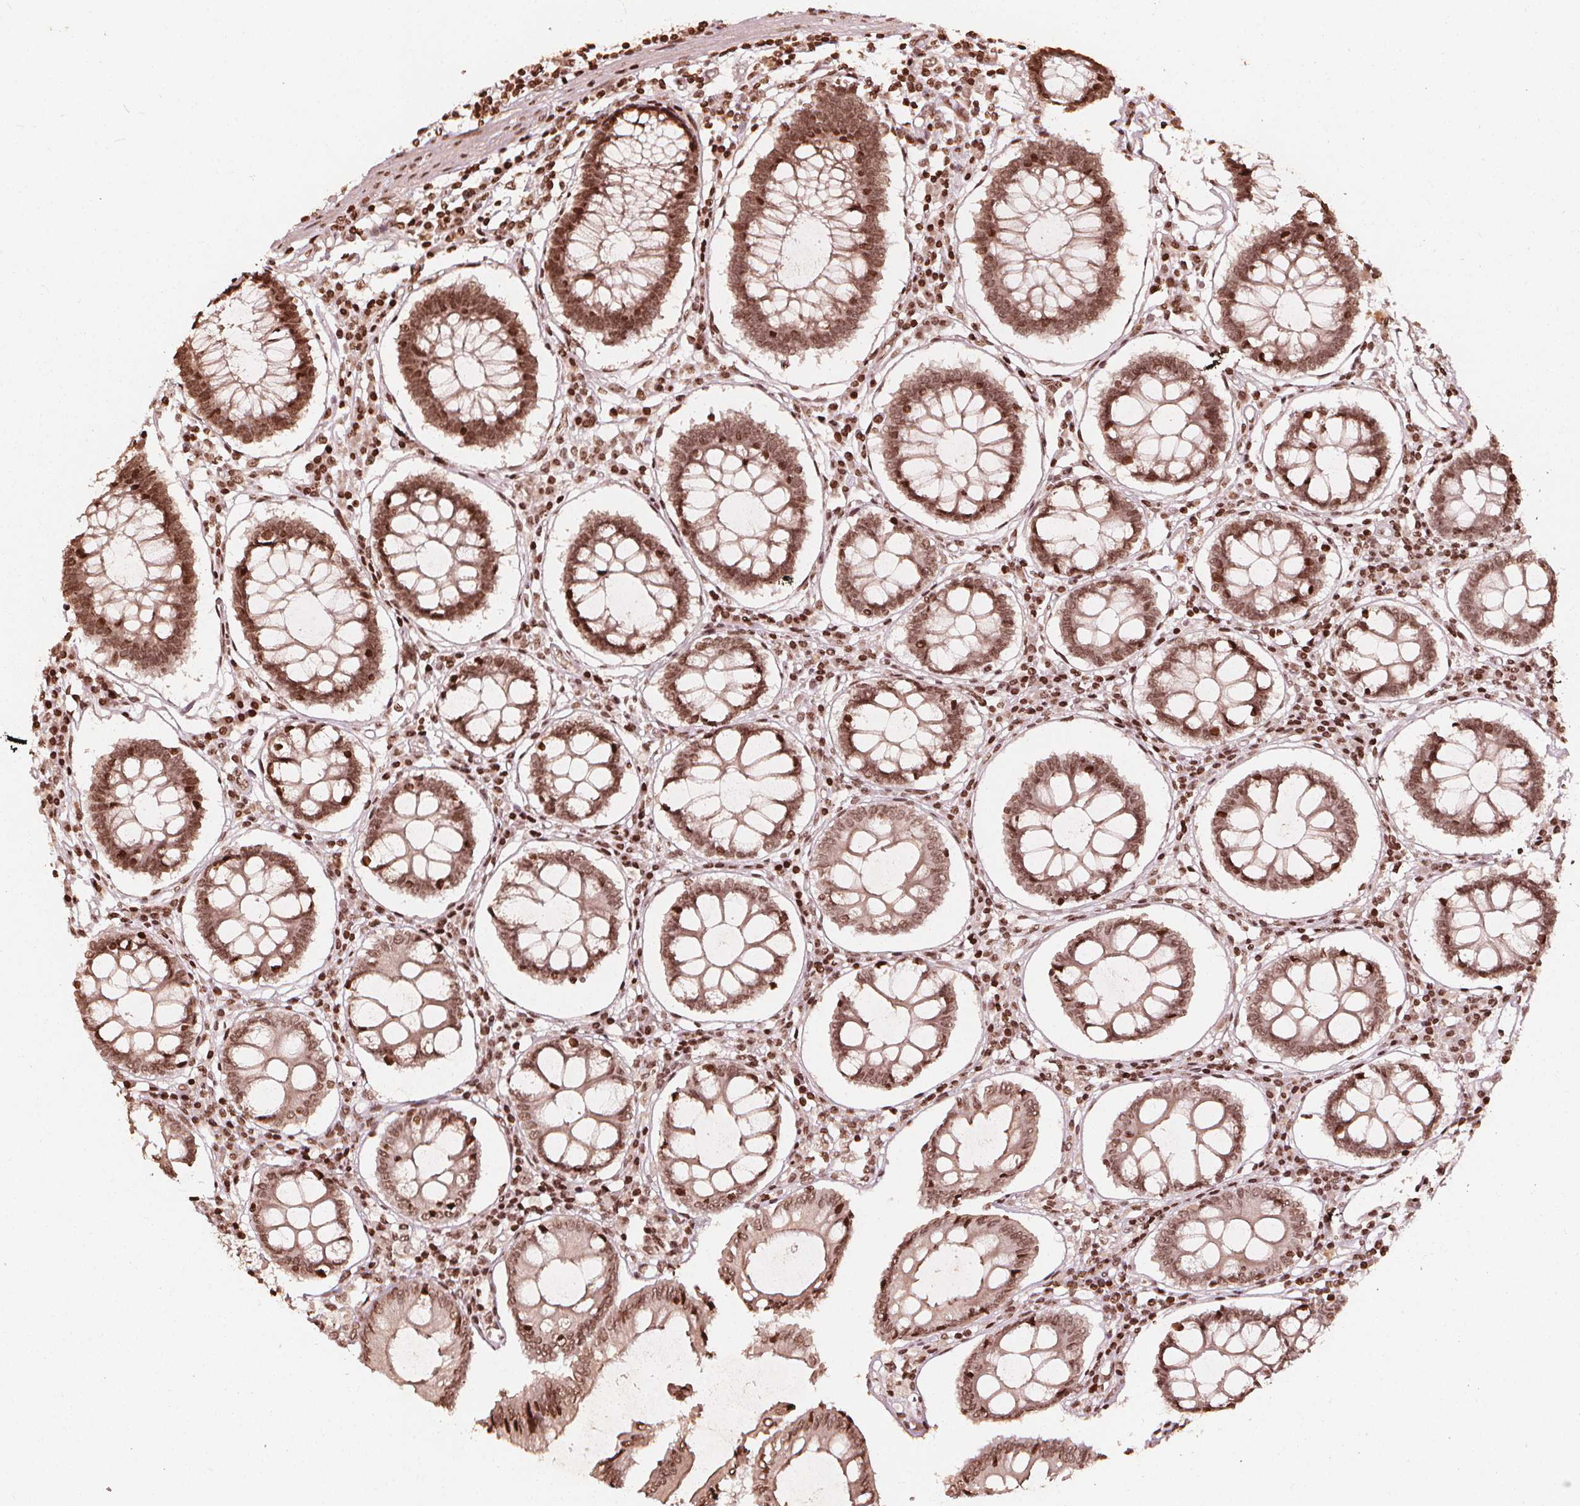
{"staining": {"intensity": "moderate", "quantity": ">75%", "location": "nuclear"}, "tissue": "colon", "cell_type": "Endothelial cells", "image_type": "normal", "snomed": [{"axis": "morphology", "description": "Normal tissue, NOS"}, {"axis": "morphology", "description": "Adenocarcinoma, NOS"}, {"axis": "topography", "description": "Colon"}], "caption": "Immunohistochemistry staining of benign colon, which reveals medium levels of moderate nuclear staining in about >75% of endothelial cells indicating moderate nuclear protein positivity. The staining was performed using DAB (3,3'-diaminobenzidine) (brown) for protein detection and nuclei were counterstained in hematoxylin (blue).", "gene": "H3C14", "patient": {"sex": "male", "age": 83}}